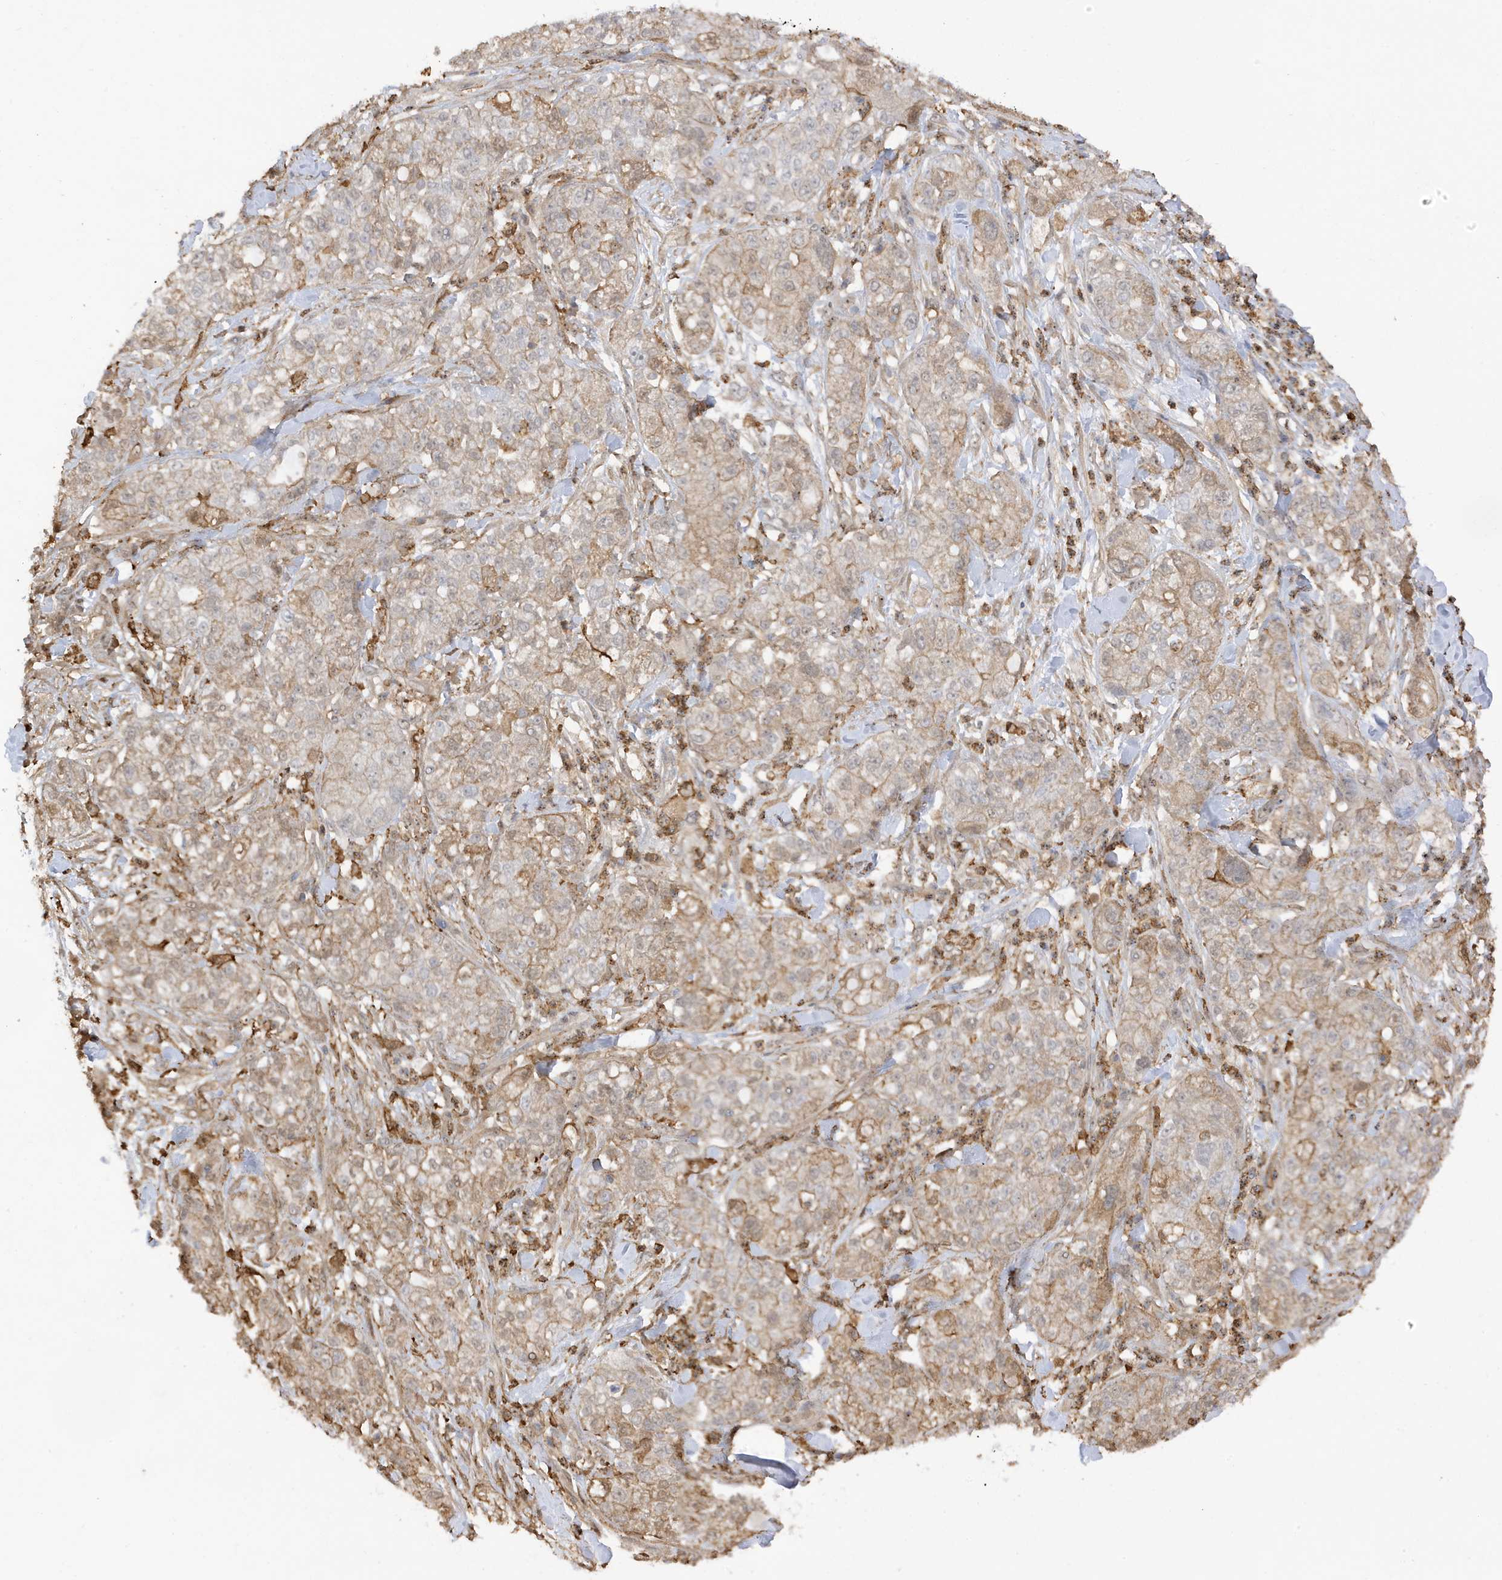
{"staining": {"intensity": "moderate", "quantity": "25%-75%", "location": "cytoplasmic/membranous"}, "tissue": "pancreatic cancer", "cell_type": "Tumor cells", "image_type": "cancer", "snomed": [{"axis": "morphology", "description": "Adenocarcinoma, NOS"}, {"axis": "topography", "description": "Pancreas"}], "caption": "Immunohistochemical staining of pancreatic cancer (adenocarcinoma) demonstrates moderate cytoplasmic/membranous protein expression in about 25%-75% of tumor cells.", "gene": "PHACTR2", "patient": {"sex": "female", "age": 78}}